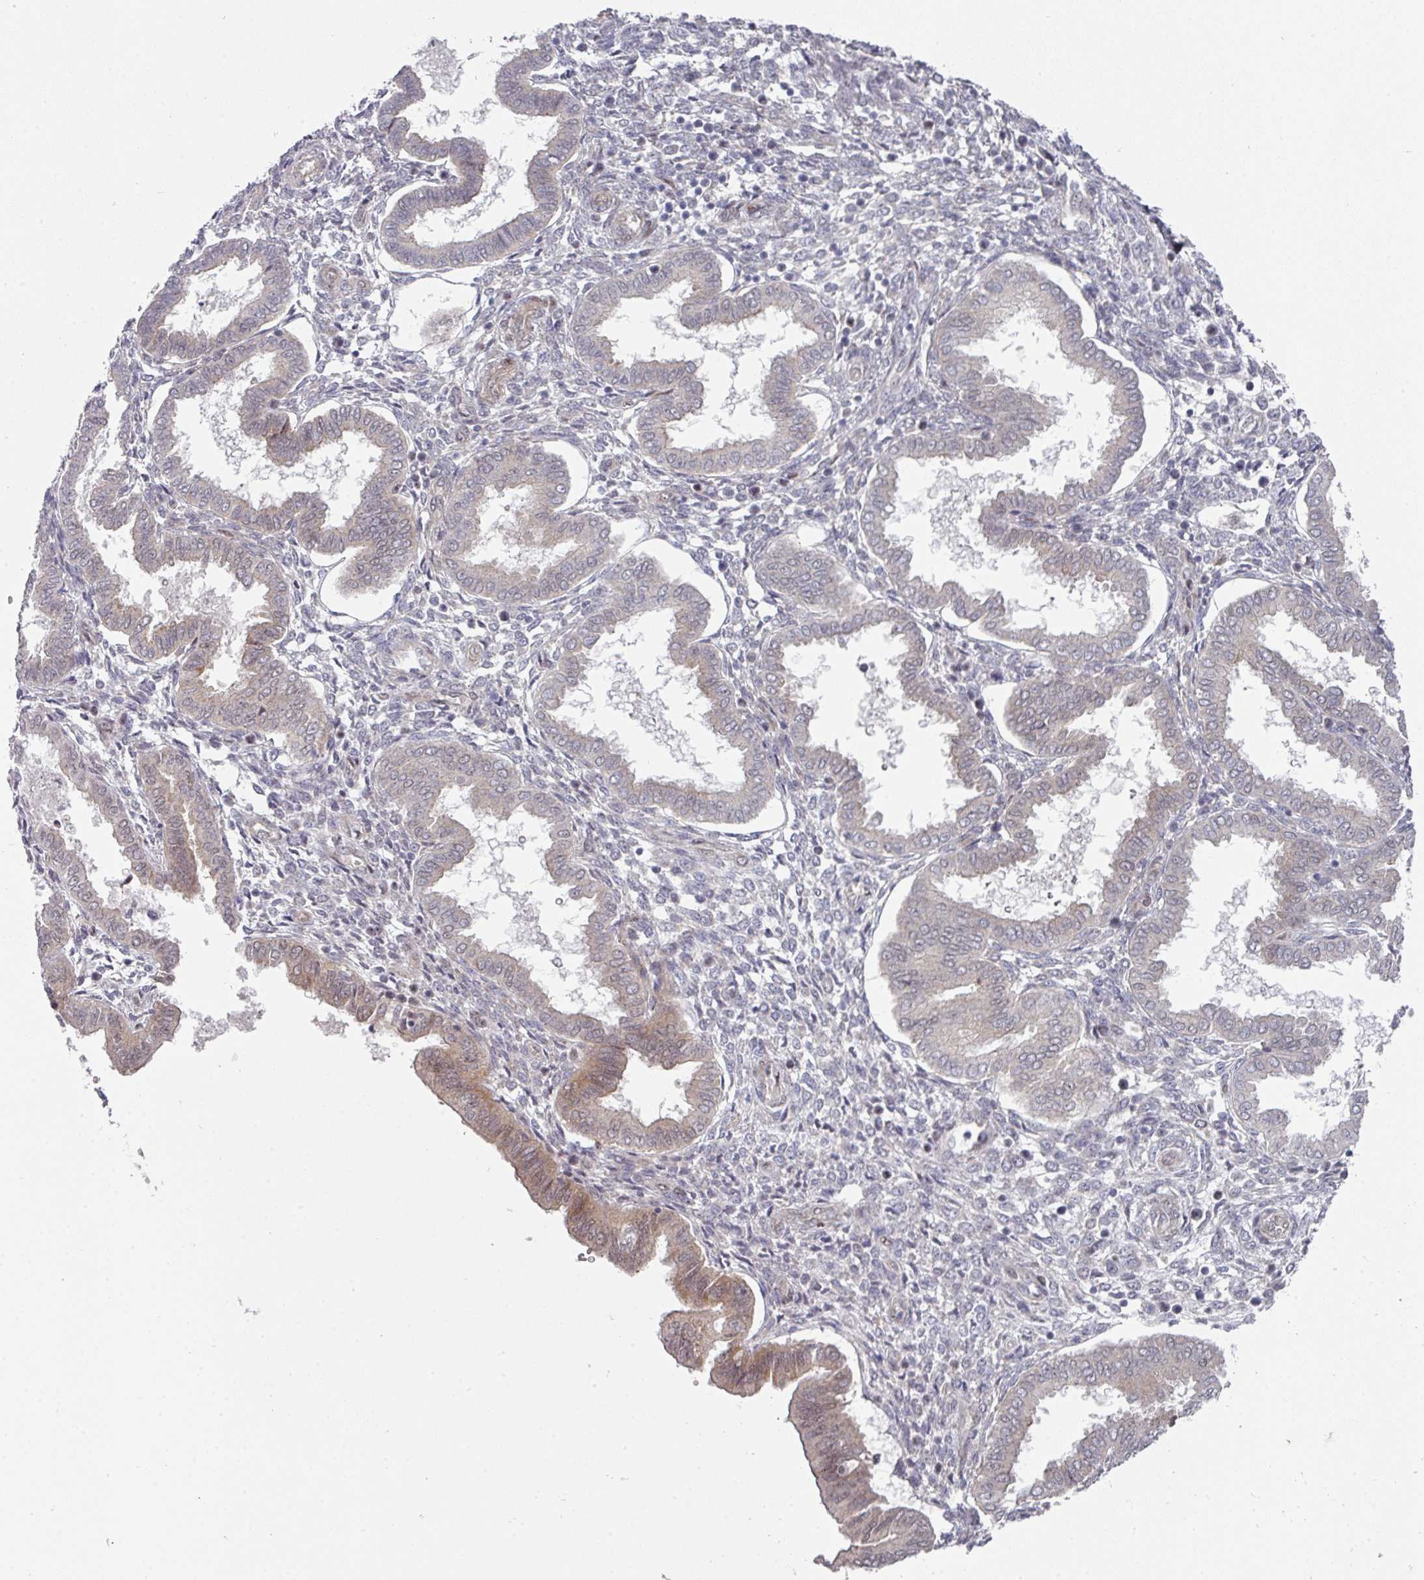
{"staining": {"intensity": "negative", "quantity": "none", "location": "none"}, "tissue": "endometrium", "cell_type": "Cells in endometrial stroma", "image_type": "normal", "snomed": [{"axis": "morphology", "description": "Normal tissue, NOS"}, {"axis": "topography", "description": "Endometrium"}], "caption": "Immunohistochemical staining of benign human endometrium displays no significant staining in cells in endometrial stroma.", "gene": "TMCC1", "patient": {"sex": "female", "age": 24}}